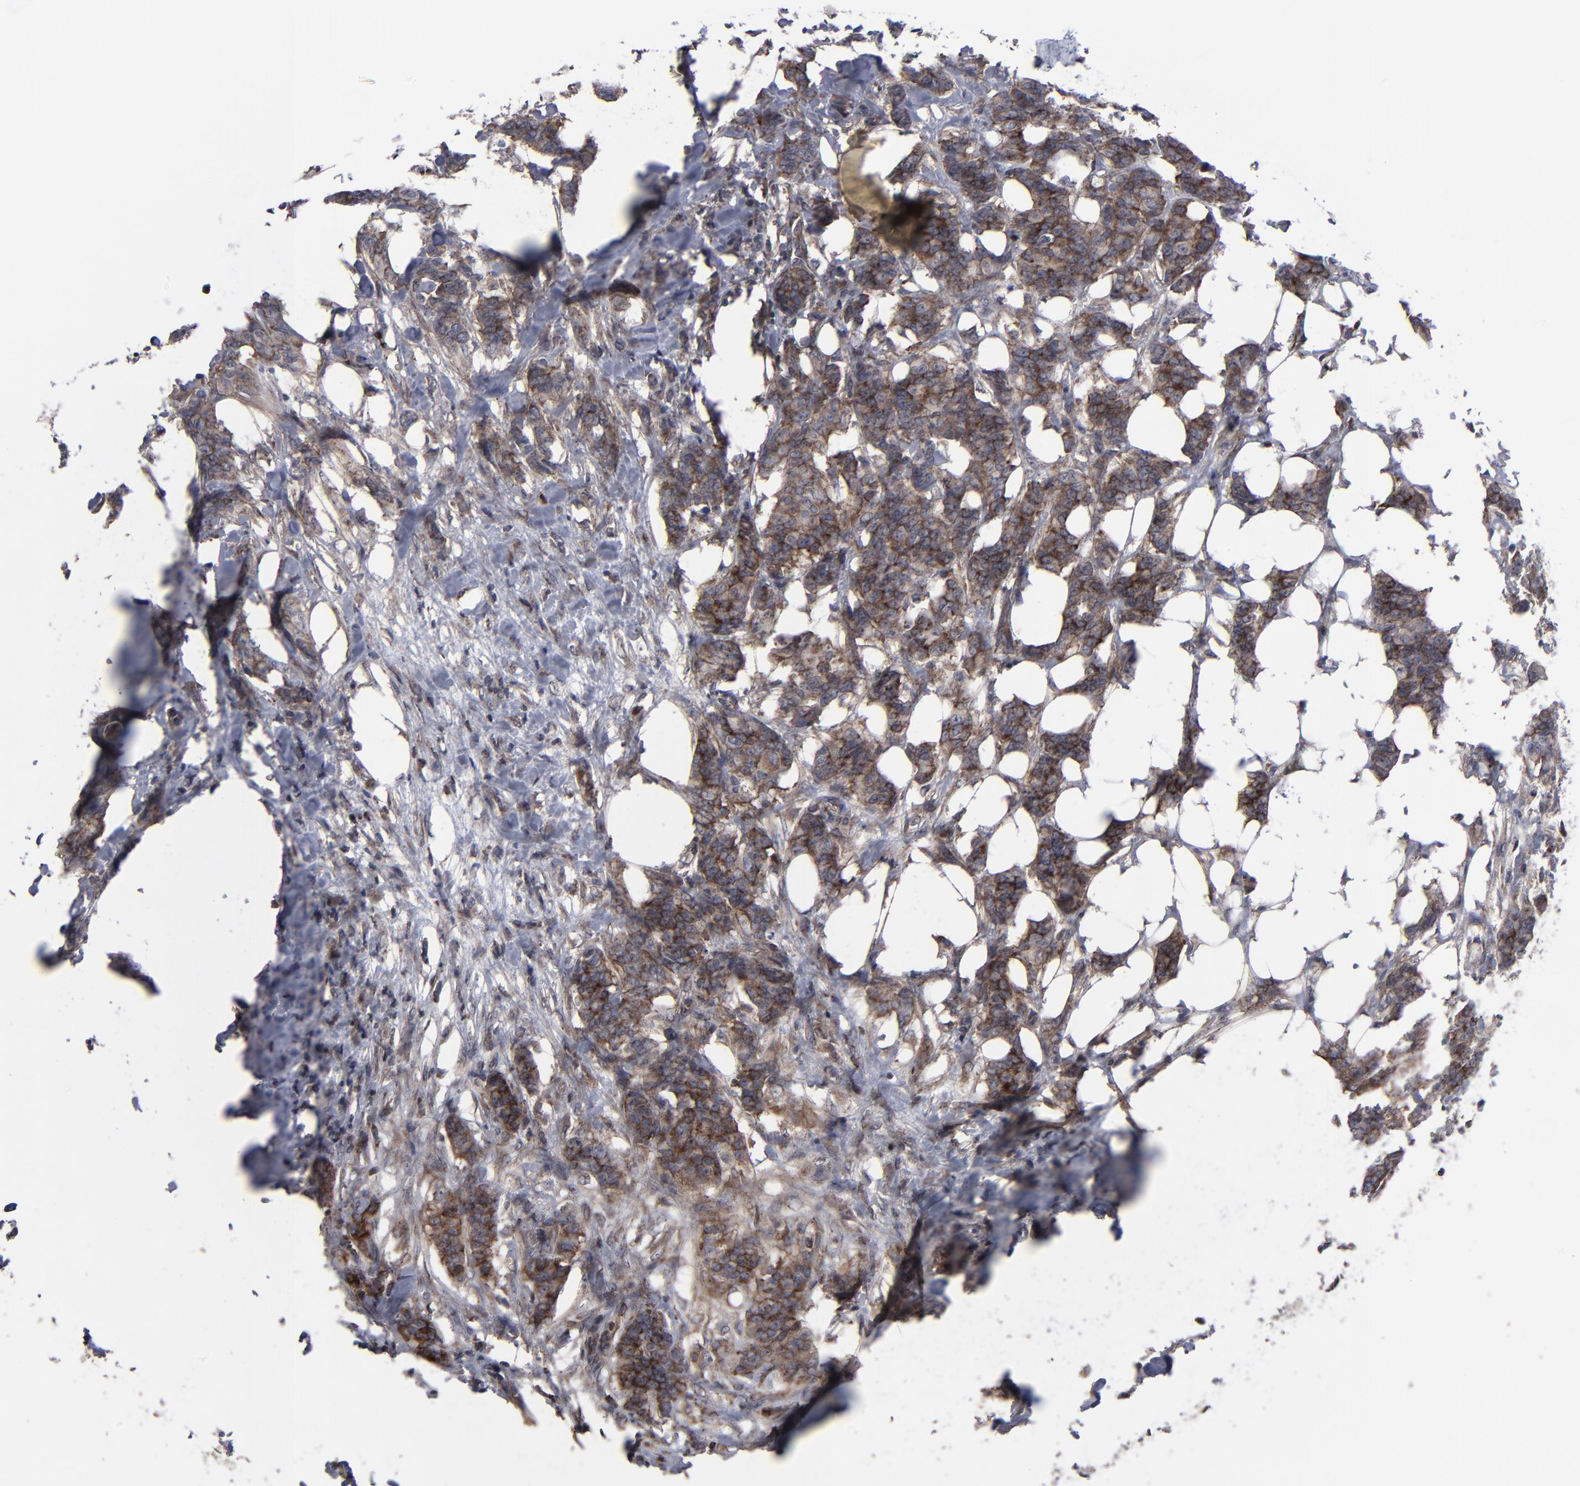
{"staining": {"intensity": "moderate", "quantity": ">75%", "location": "cytoplasmic/membranous"}, "tissue": "breast cancer", "cell_type": "Tumor cells", "image_type": "cancer", "snomed": [{"axis": "morphology", "description": "Duct carcinoma"}, {"axis": "topography", "description": "Breast"}], "caption": "Human invasive ductal carcinoma (breast) stained for a protein (brown) demonstrates moderate cytoplasmic/membranous positive expression in about >75% of tumor cells.", "gene": "KIAA2026", "patient": {"sex": "female", "age": 40}}